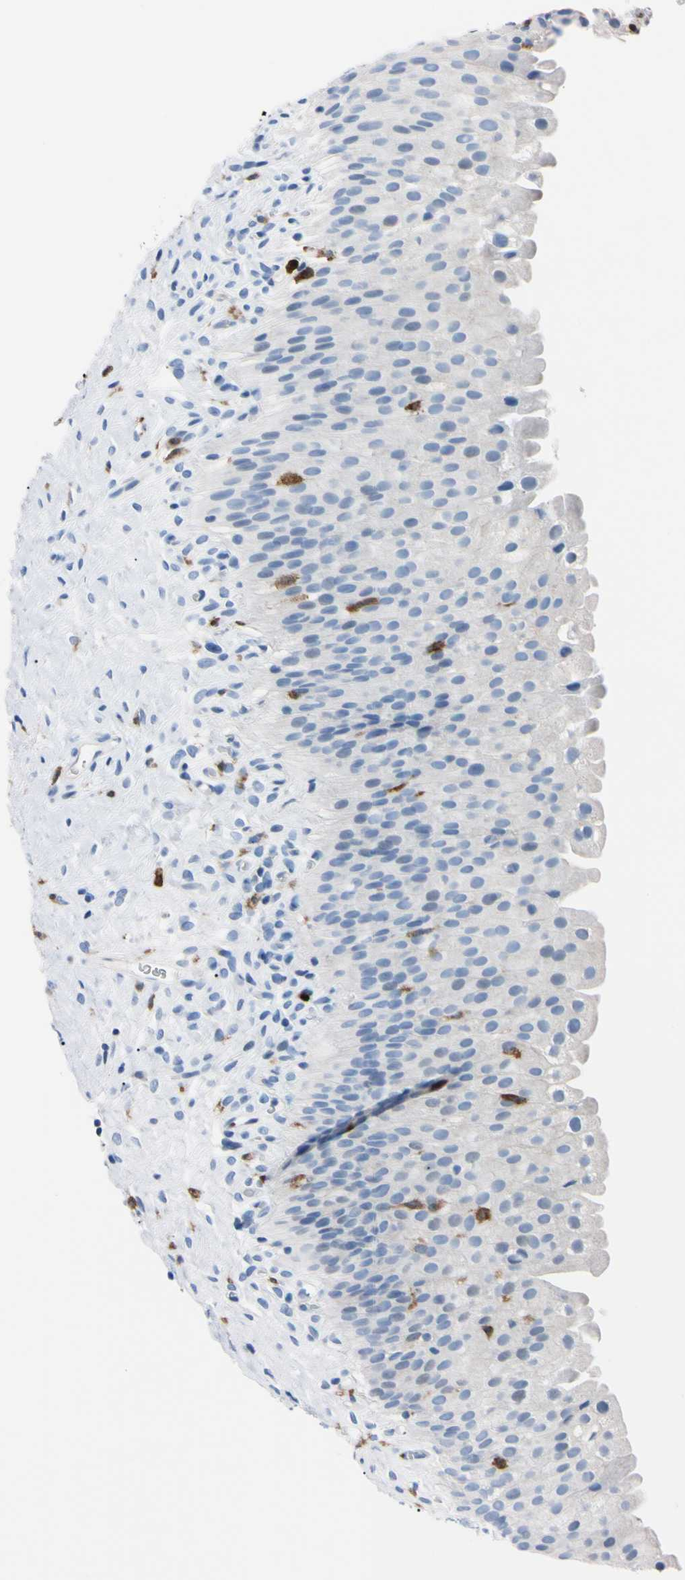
{"staining": {"intensity": "negative", "quantity": "none", "location": "none"}, "tissue": "urinary bladder", "cell_type": "Urothelial cells", "image_type": "normal", "snomed": [{"axis": "morphology", "description": "Normal tissue, NOS"}, {"axis": "morphology", "description": "Urothelial carcinoma, High grade"}, {"axis": "topography", "description": "Urinary bladder"}], "caption": "The photomicrograph displays no significant staining in urothelial cells of urinary bladder.", "gene": "NCF4", "patient": {"sex": "male", "age": 46}}